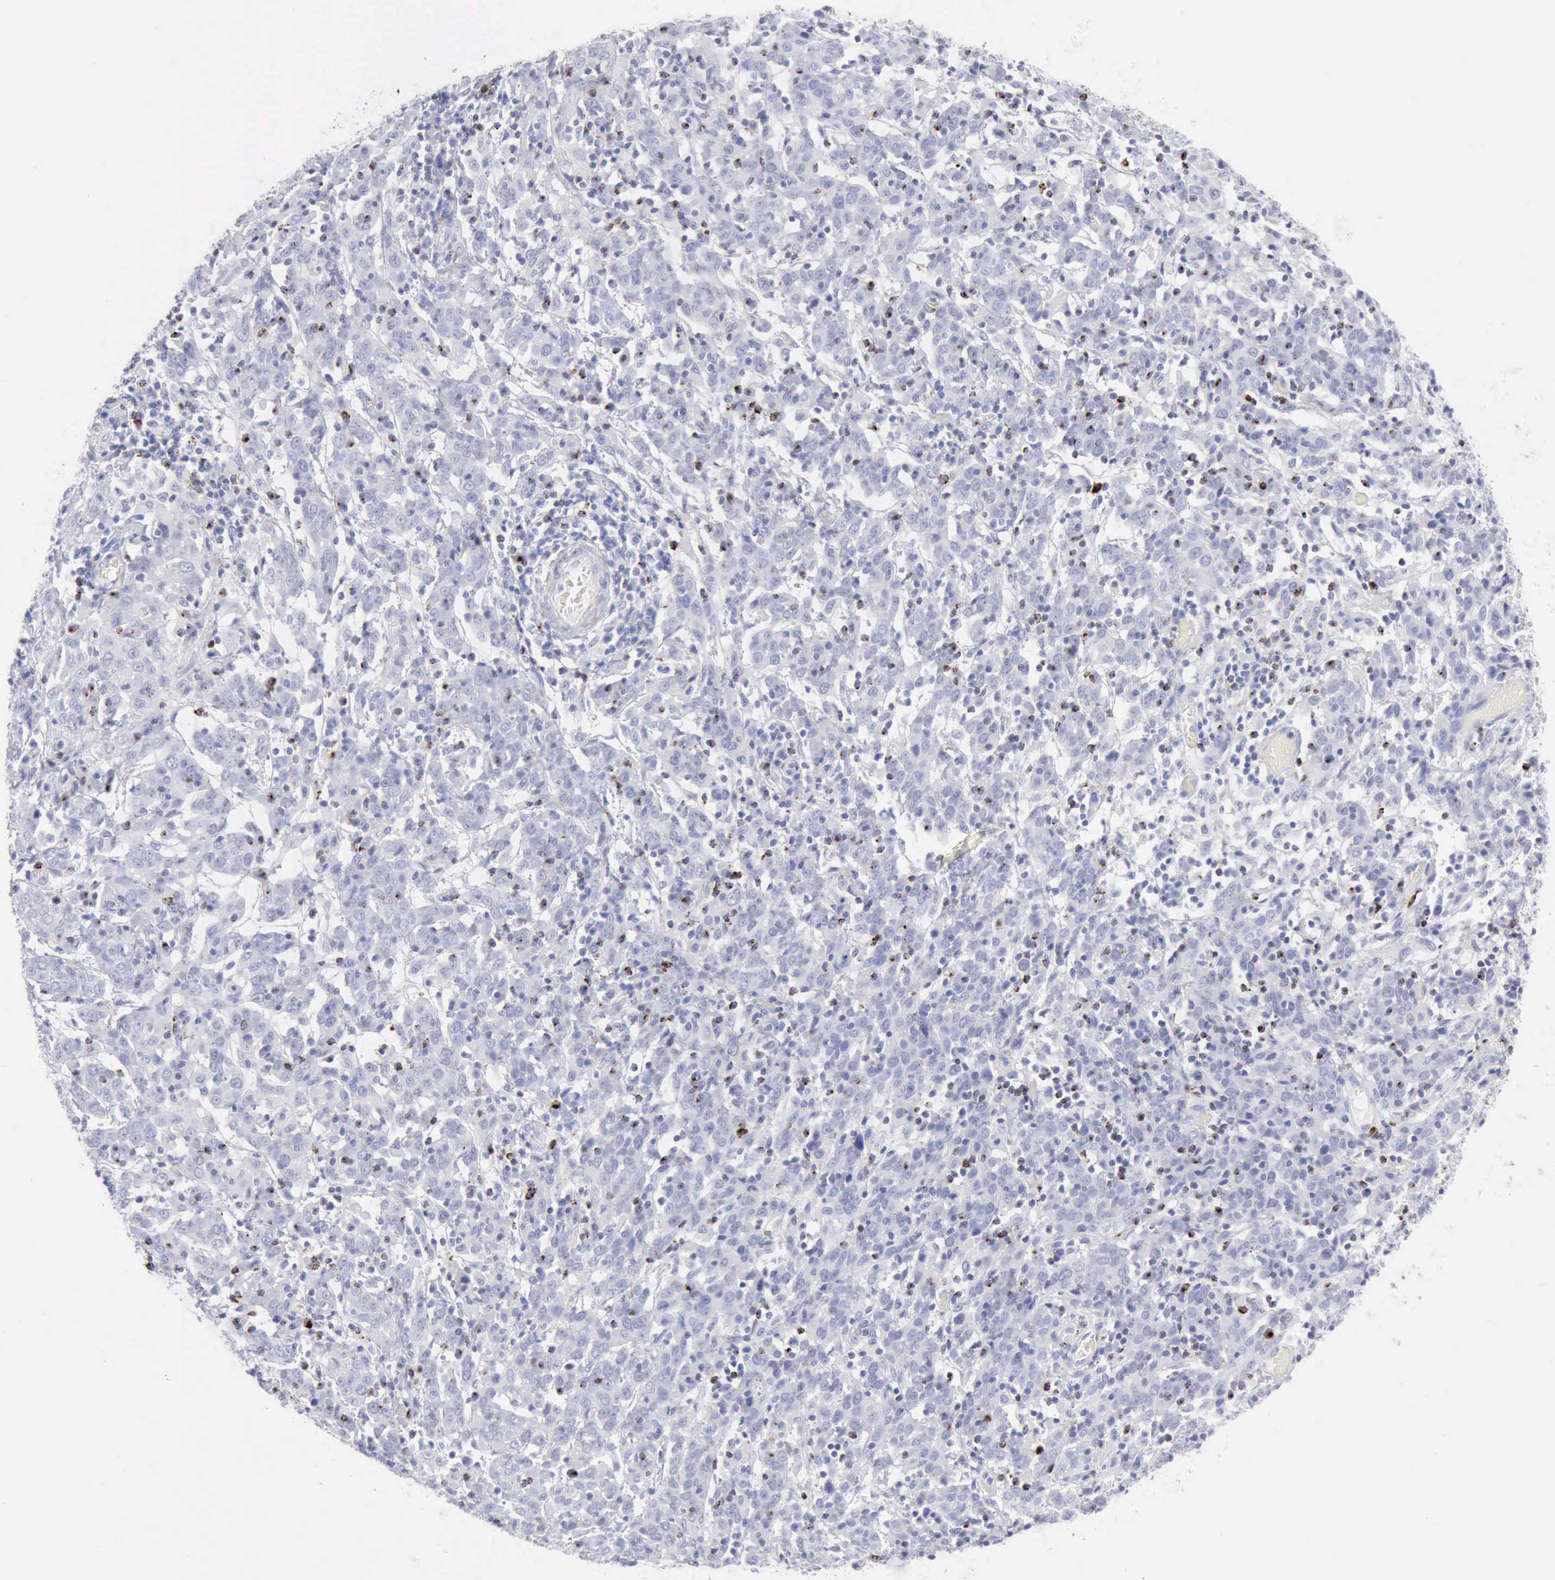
{"staining": {"intensity": "negative", "quantity": "none", "location": "none"}, "tissue": "cervical cancer", "cell_type": "Tumor cells", "image_type": "cancer", "snomed": [{"axis": "morphology", "description": "Normal tissue, NOS"}, {"axis": "morphology", "description": "Squamous cell carcinoma, NOS"}, {"axis": "topography", "description": "Cervix"}], "caption": "Tumor cells are negative for protein expression in human squamous cell carcinoma (cervical).", "gene": "GZMB", "patient": {"sex": "female", "age": 67}}